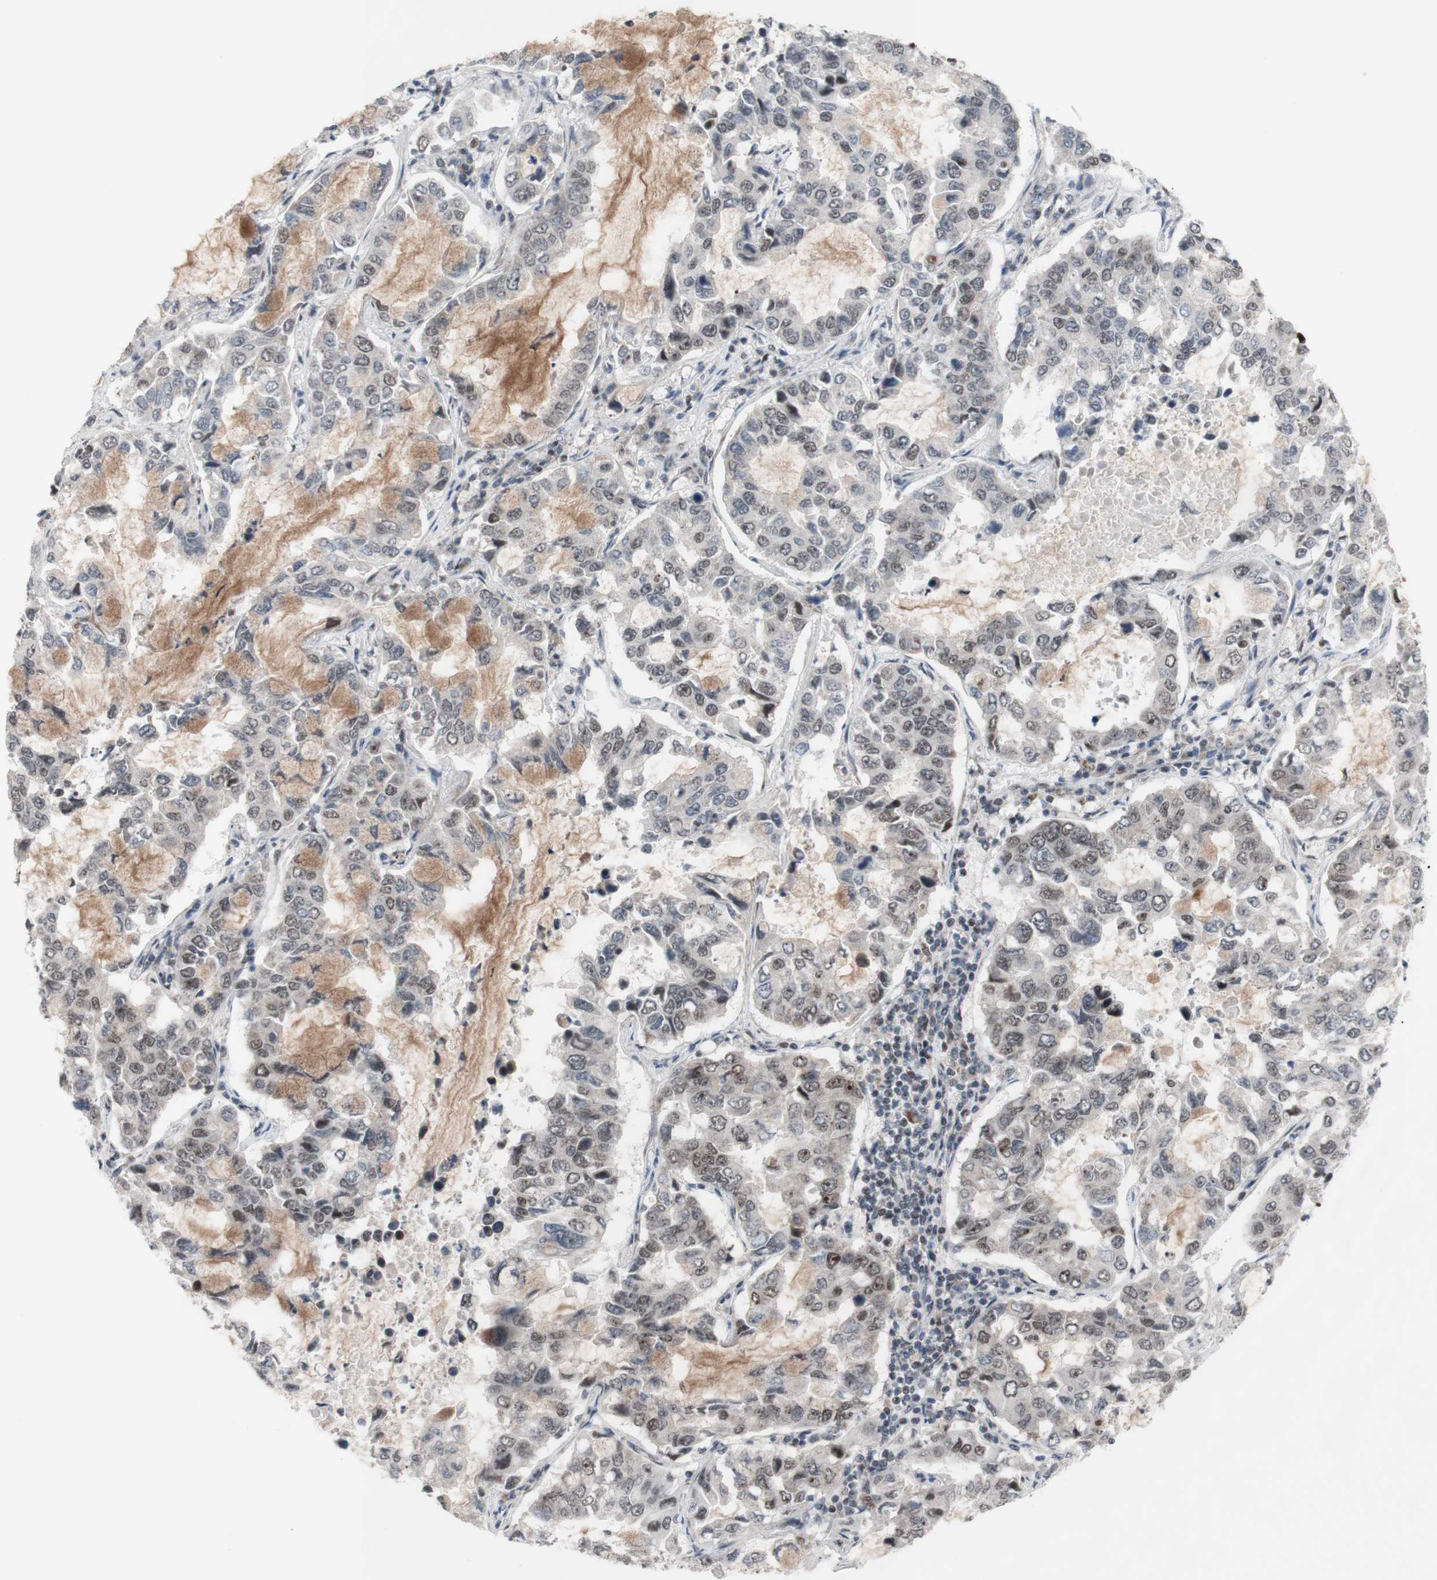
{"staining": {"intensity": "weak", "quantity": ">75%", "location": "nuclear"}, "tissue": "lung cancer", "cell_type": "Tumor cells", "image_type": "cancer", "snomed": [{"axis": "morphology", "description": "Adenocarcinoma, NOS"}, {"axis": "topography", "description": "Lung"}], "caption": "Approximately >75% of tumor cells in lung adenocarcinoma demonstrate weak nuclear protein staining as visualized by brown immunohistochemical staining.", "gene": "POLR1A", "patient": {"sex": "male", "age": 64}}